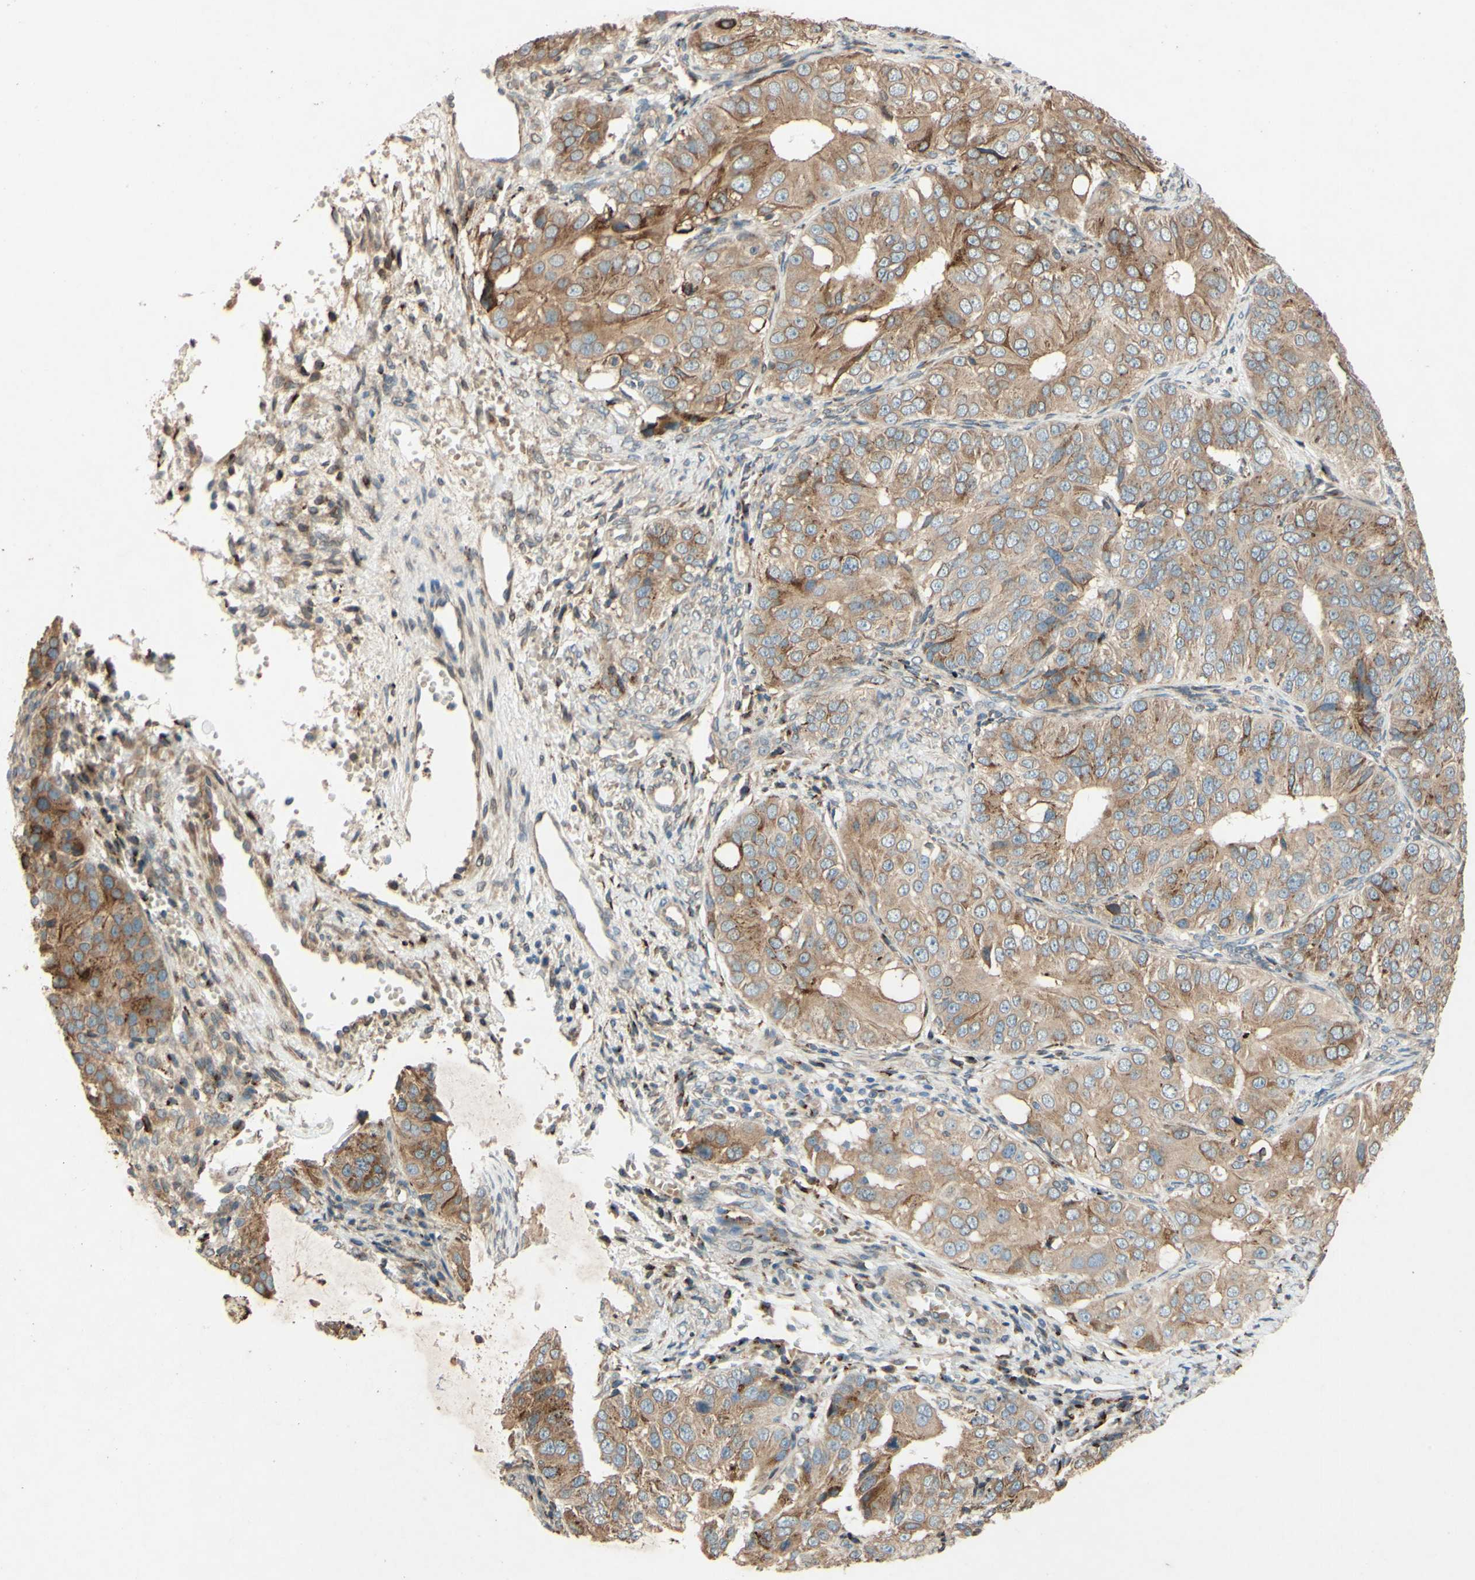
{"staining": {"intensity": "moderate", "quantity": ">75%", "location": "cytoplasmic/membranous,nuclear"}, "tissue": "ovarian cancer", "cell_type": "Tumor cells", "image_type": "cancer", "snomed": [{"axis": "morphology", "description": "Carcinoma, endometroid"}, {"axis": "topography", "description": "Ovary"}], "caption": "Brown immunohistochemical staining in endometroid carcinoma (ovarian) demonstrates moderate cytoplasmic/membranous and nuclear expression in about >75% of tumor cells. Using DAB (brown) and hematoxylin (blue) stains, captured at high magnification using brightfield microscopy.", "gene": "PTPRU", "patient": {"sex": "female", "age": 51}}